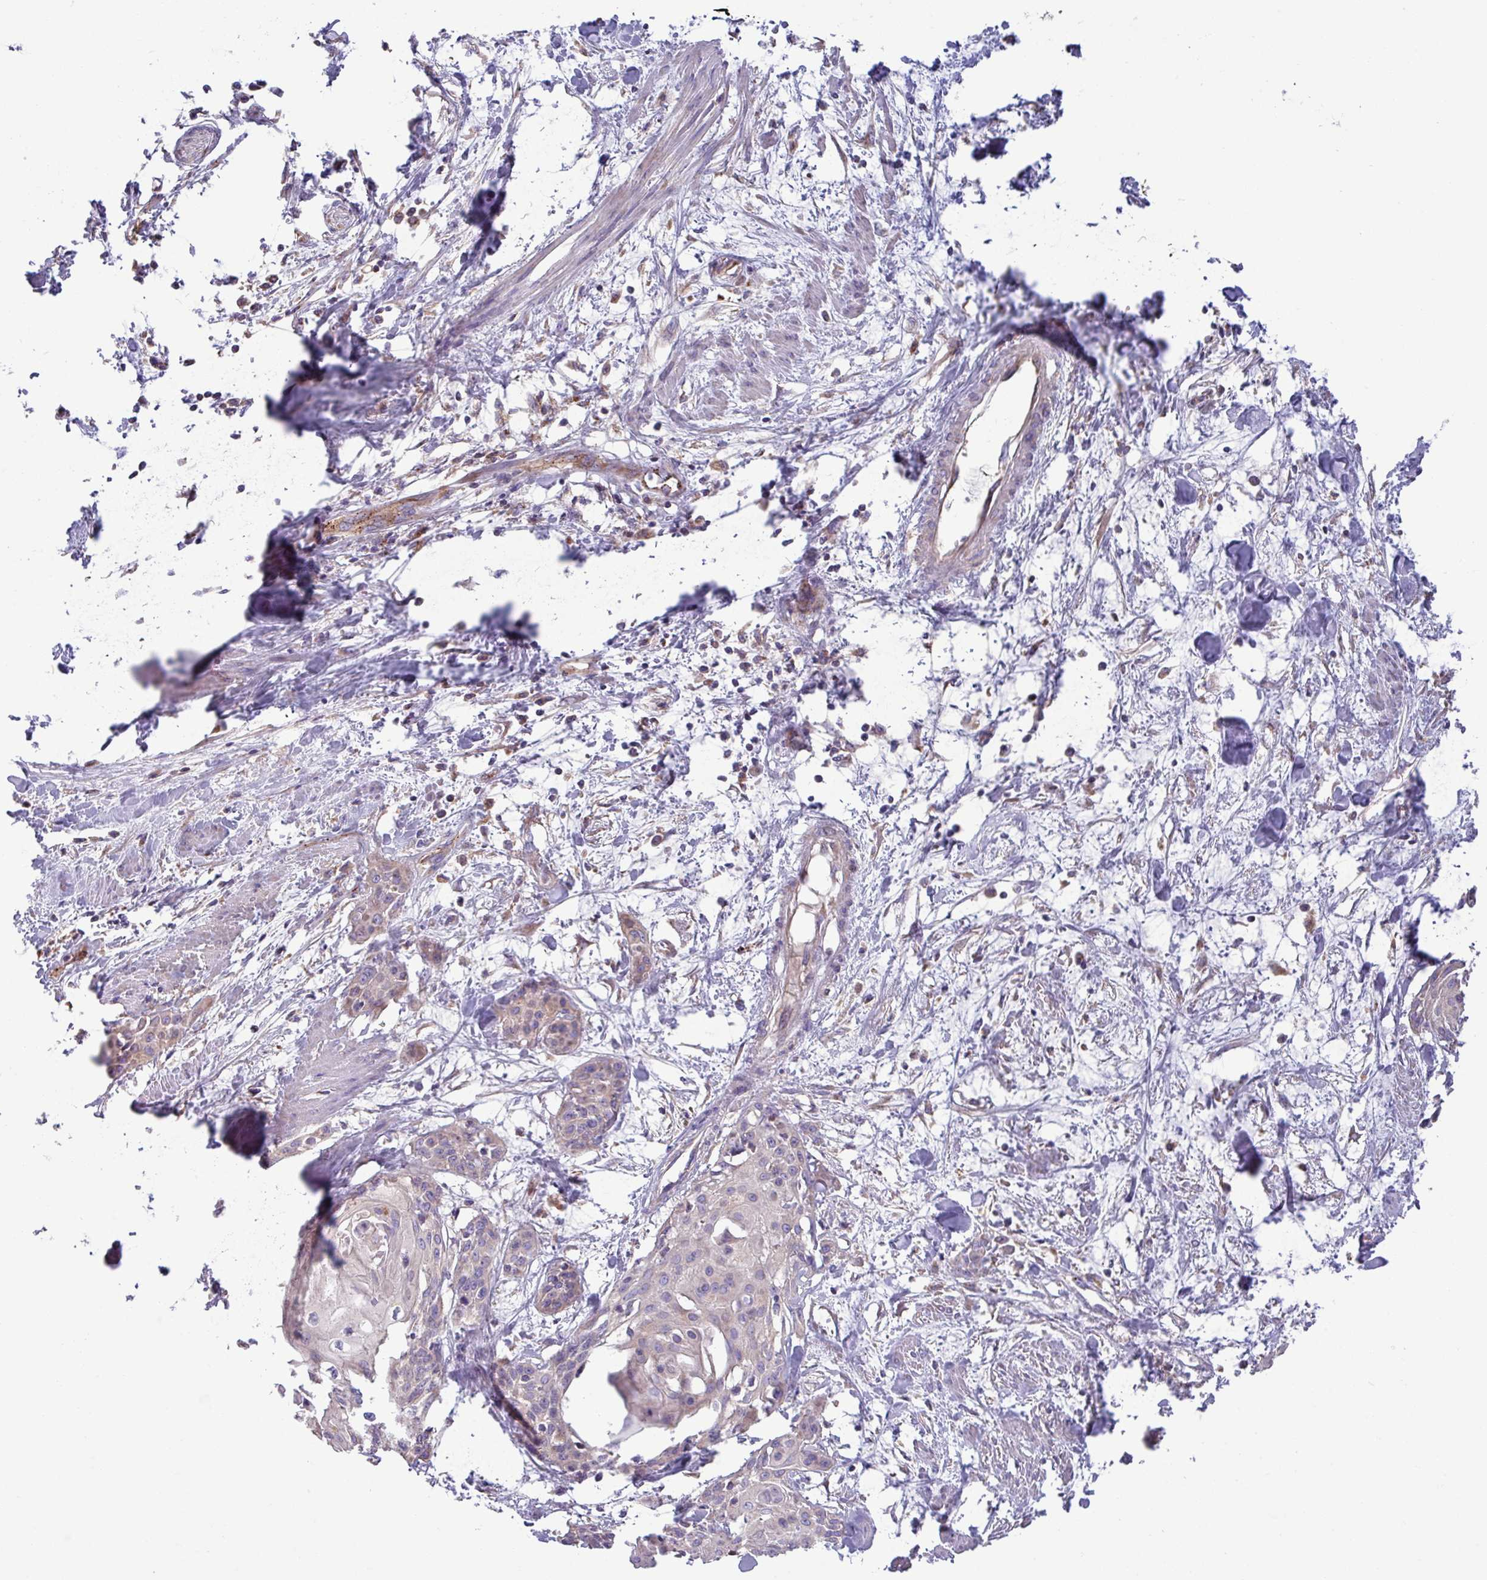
{"staining": {"intensity": "weak", "quantity": "<25%", "location": "cytoplasmic/membranous"}, "tissue": "cervical cancer", "cell_type": "Tumor cells", "image_type": "cancer", "snomed": [{"axis": "morphology", "description": "Squamous cell carcinoma, NOS"}, {"axis": "topography", "description": "Cervix"}], "caption": "This is an immunohistochemistry (IHC) image of human squamous cell carcinoma (cervical). There is no expression in tumor cells.", "gene": "PPM1J", "patient": {"sex": "female", "age": 57}}